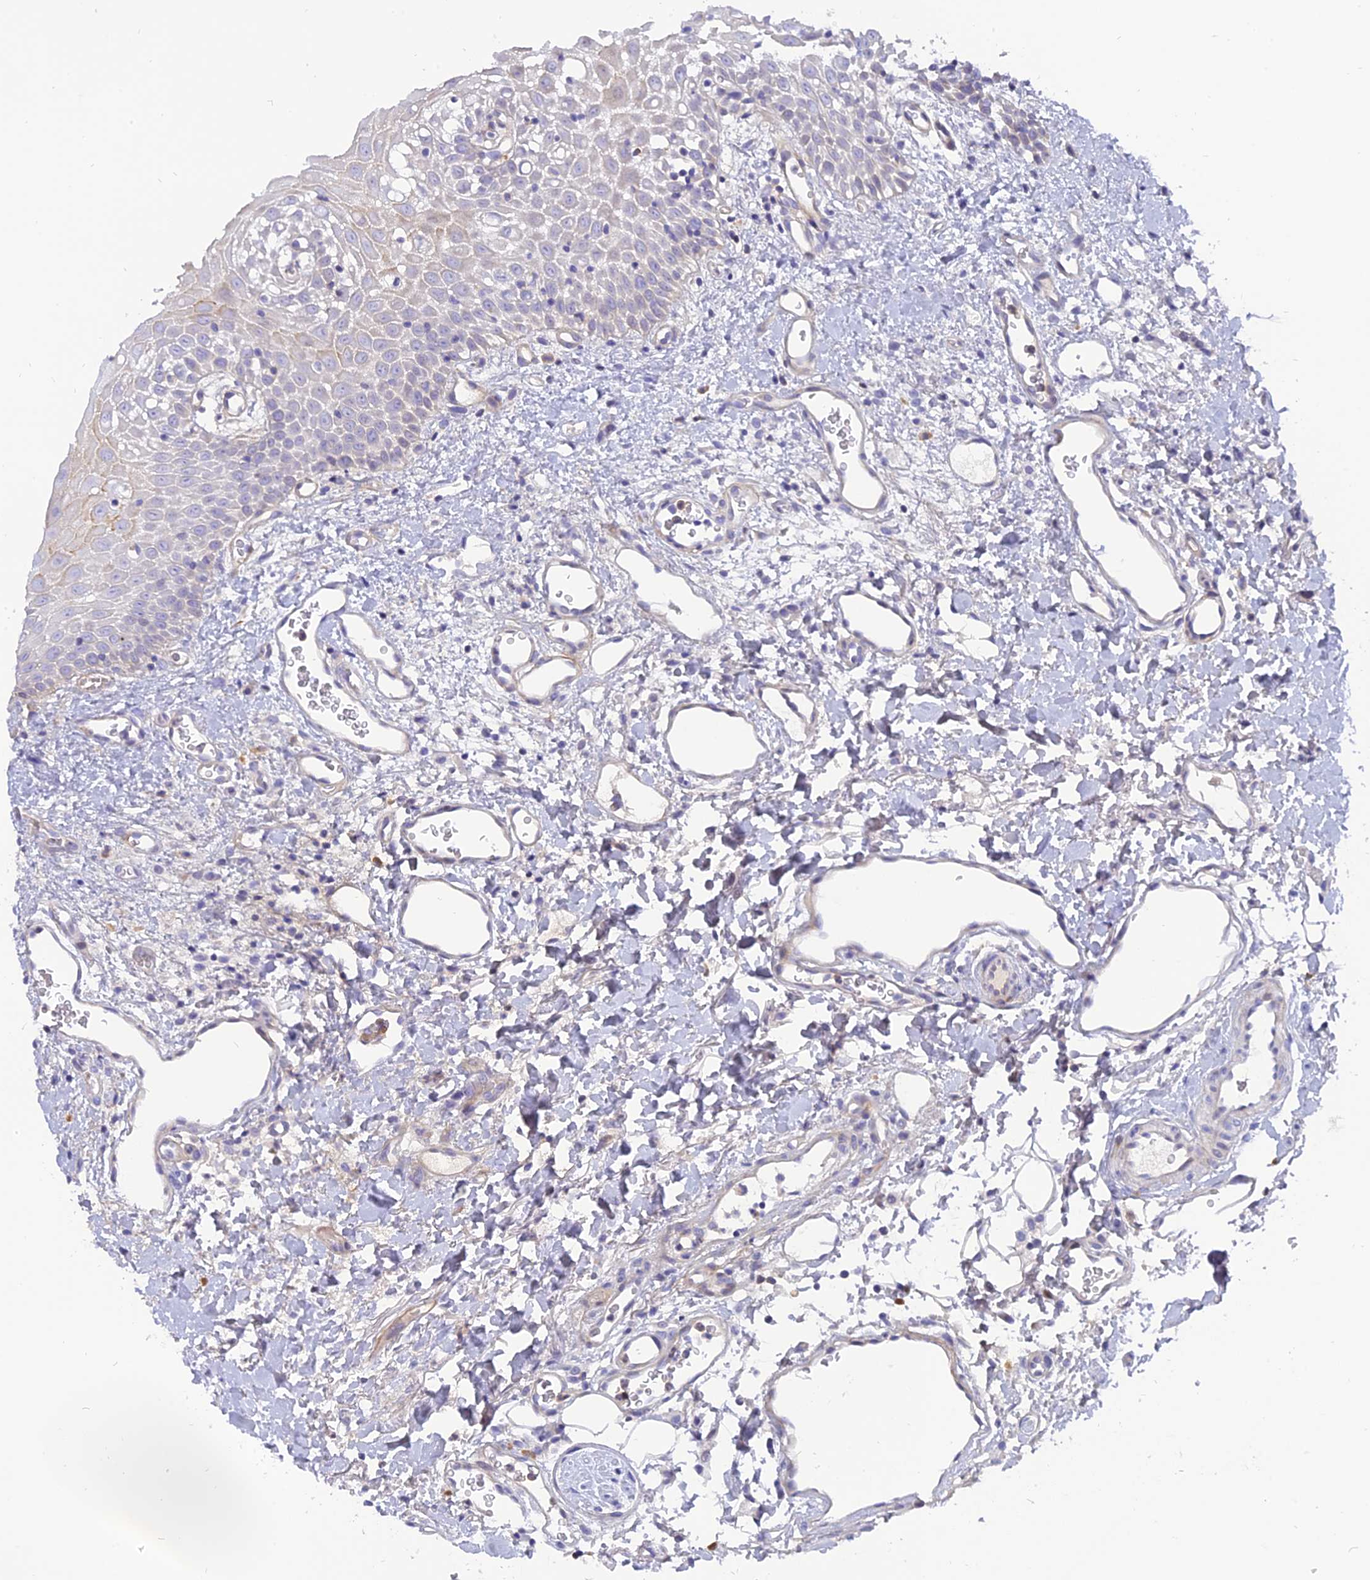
{"staining": {"intensity": "negative", "quantity": "none", "location": "none"}, "tissue": "oral mucosa", "cell_type": "Squamous epithelial cells", "image_type": "normal", "snomed": [{"axis": "morphology", "description": "Normal tissue, NOS"}, {"axis": "topography", "description": "Oral tissue"}], "caption": "Oral mucosa was stained to show a protein in brown. There is no significant positivity in squamous epithelial cells. (Stains: DAB IHC with hematoxylin counter stain, Microscopy: brightfield microscopy at high magnification).", "gene": "MBD3L1", "patient": {"sex": "female", "age": 70}}